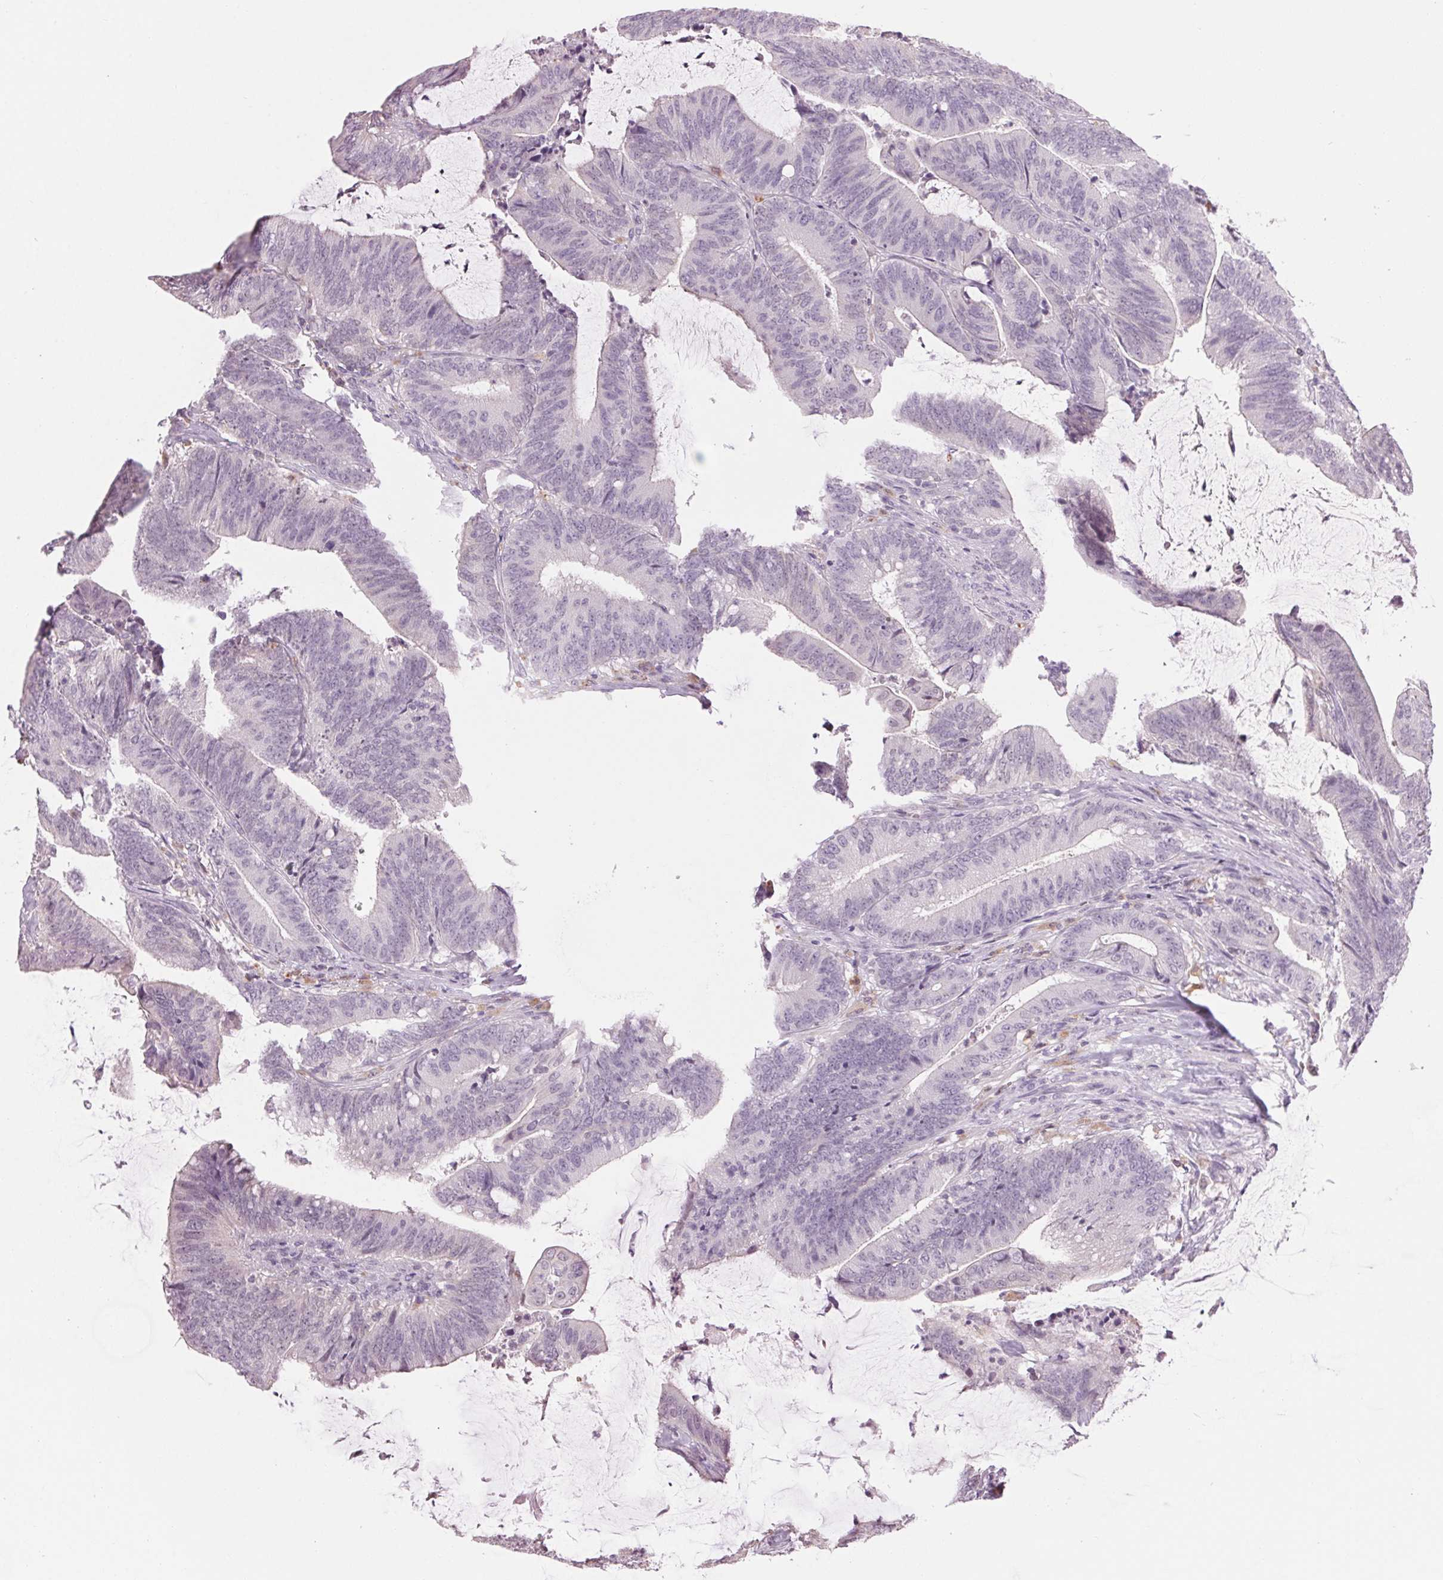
{"staining": {"intensity": "negative", "quantity": "none", "location": "none"}, "tissue": "colorectal cancer", "cell_type": "Tumor cells", "image_type": "cancer", "snomed": [{"axis": "morphology", "description": "Adenocarcinoma, NOS"}, {"axis": "topography", "description": "Colon"}], "caption": "Colorectal cancer (adenocarcinoma) was stained to show a protein in brown. There is no significant positivity in tumor cells.", "gene": "MPO", "patient": {"sex": "female", "age": 43}}